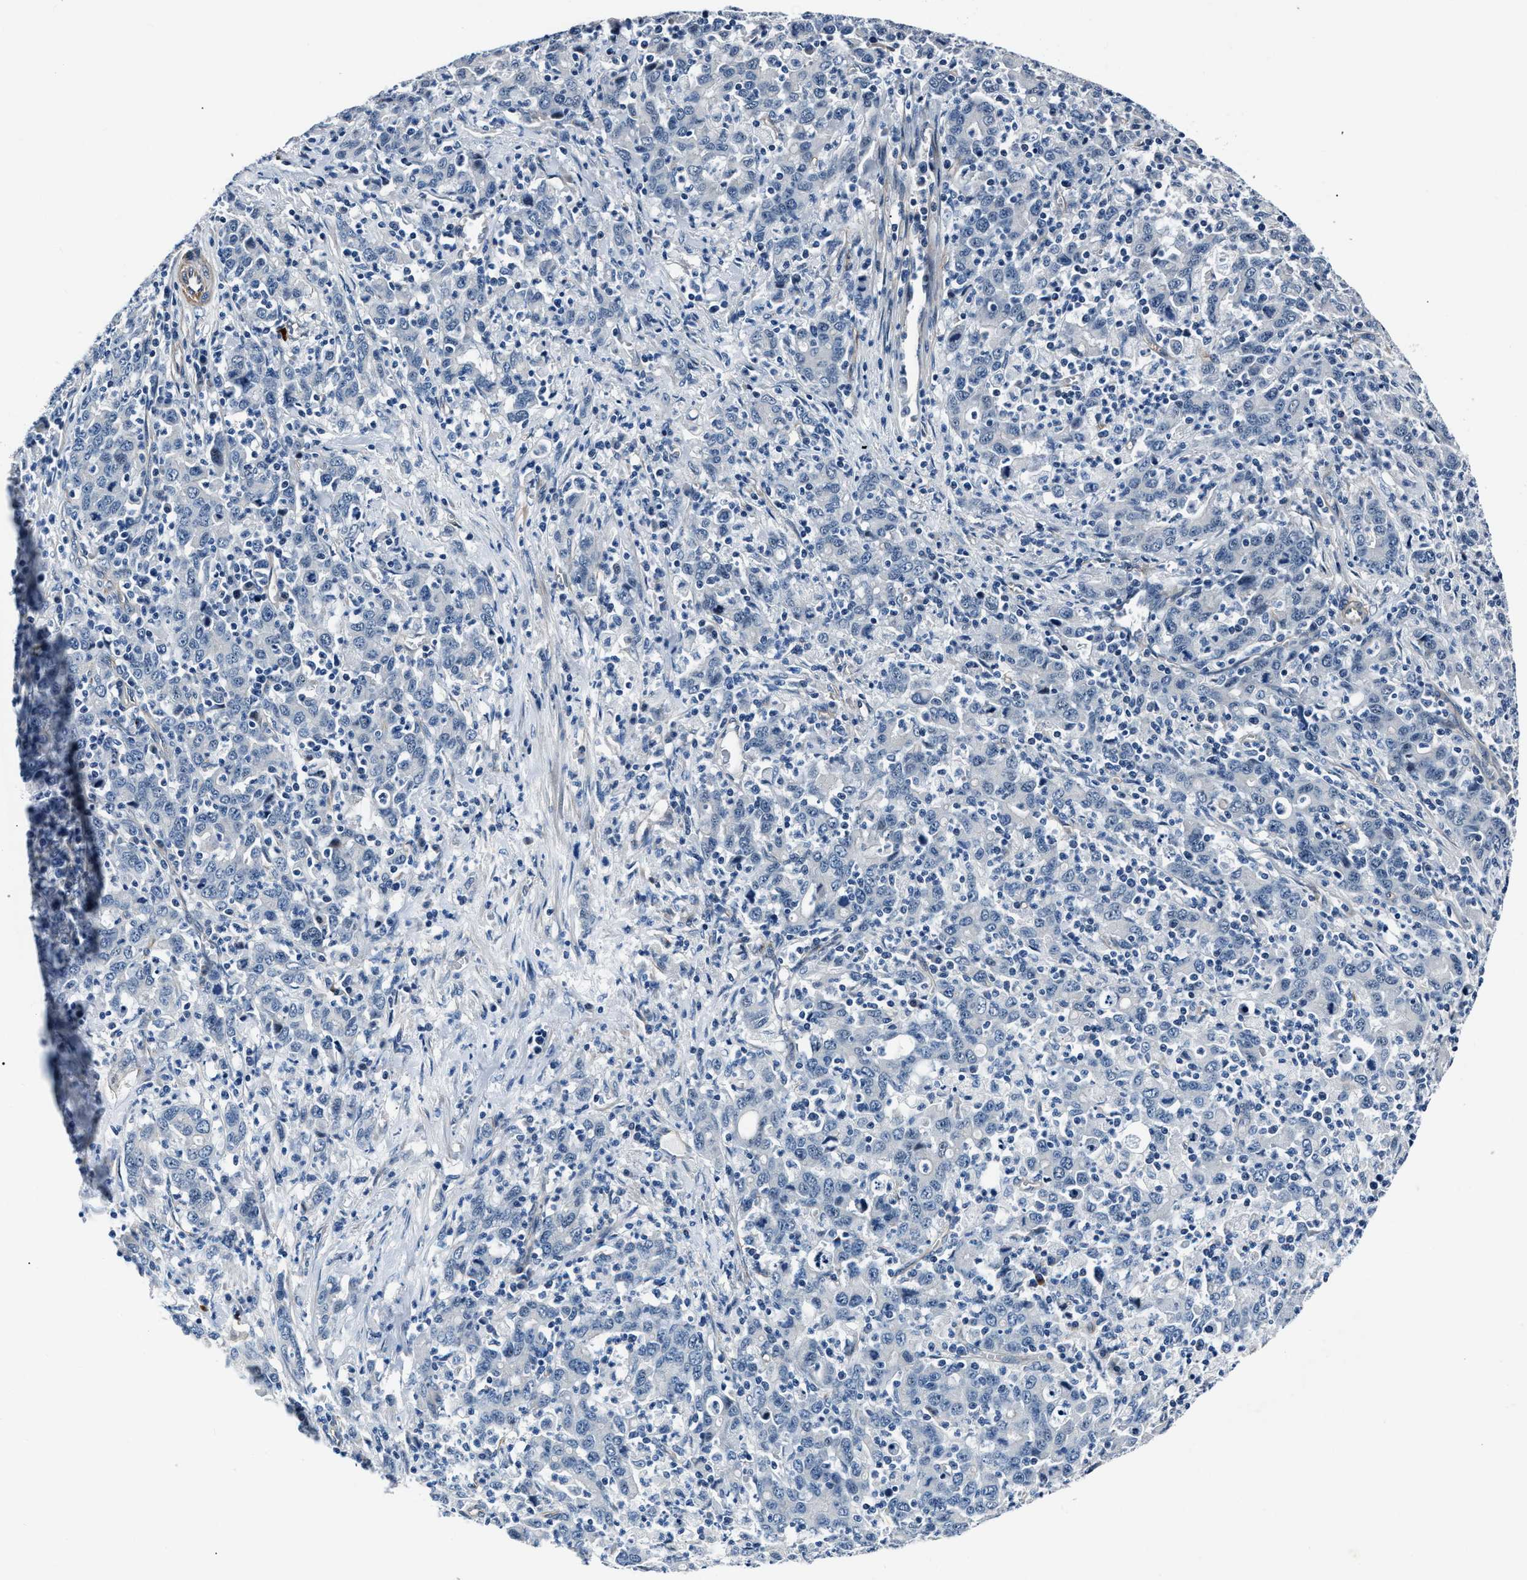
{"staining": {"intensity": "negative", "quantity": "none", "location": "none"}, "tissue": "stomach cancer", "cell_type": "Tumor cells", "image_type": "cancer", "snomed": [{"axis": "morphology", "description": "Adenocarcinoma, NOS"}, {"axis": "topography", "description": "Stomach, upper"}], "caption": "Immunohistochemical staining of adenocarcinoma (stomach) exhibits no significant expression in tumor cells. The staining was performed using DAB (3,3'-diaminobenzidine) to visualize the protein expression in brown, while the nuclei were stained in blue with hematoxylin (Magnification: 20x).", "gene": "MPDZ", "patient": {"sex": "male", "age": 69}}